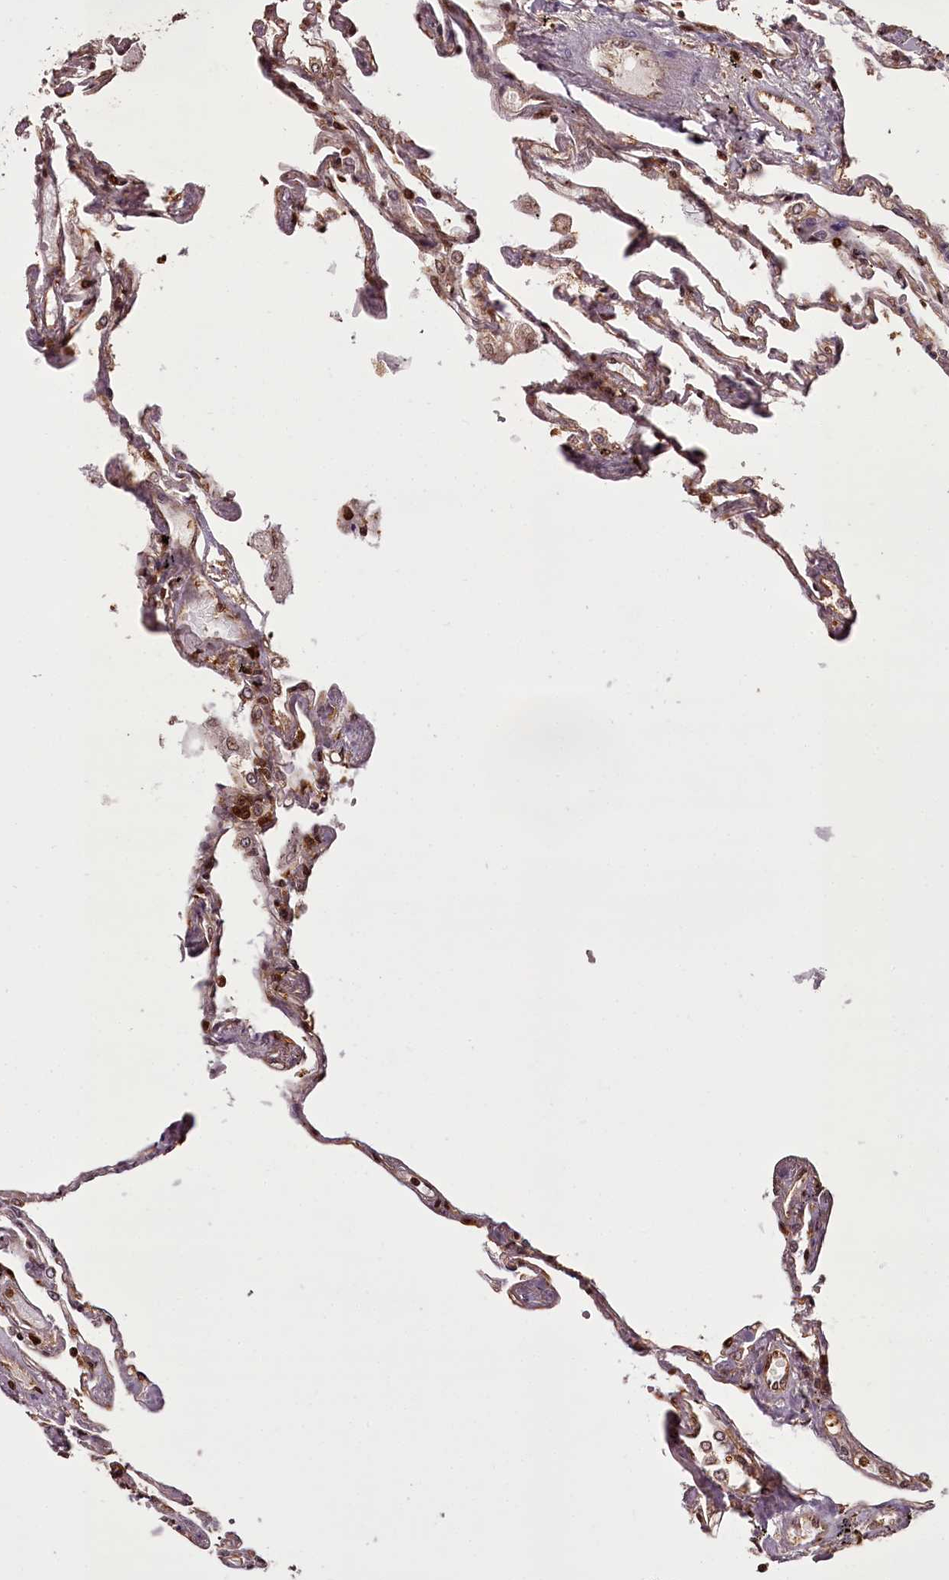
{"staining": {"intensity": "moderate", "quantity": ">75%", "location": "cytoplasmic/membranous,nuclear"}, "tissue": "lung", "cell_type": "Alveolar cells", "image_type": "normal", "snomed": [{"axis": "morphology", "description": "Normal tissue, NOS"}, {"axis": "topography", "description": "Lung"}], "caption": "This photomicrograph shows benign lung stained with immunohistochemistry (IHC) to label a protein in brown. The cytoplasmic/membranous,nuclear of alveolar cells show moderate positivity for the protein. Nuclei are counter-stained blue.", "gene": "NPRL2", "patient": {"sex": "female", "age": 67}}